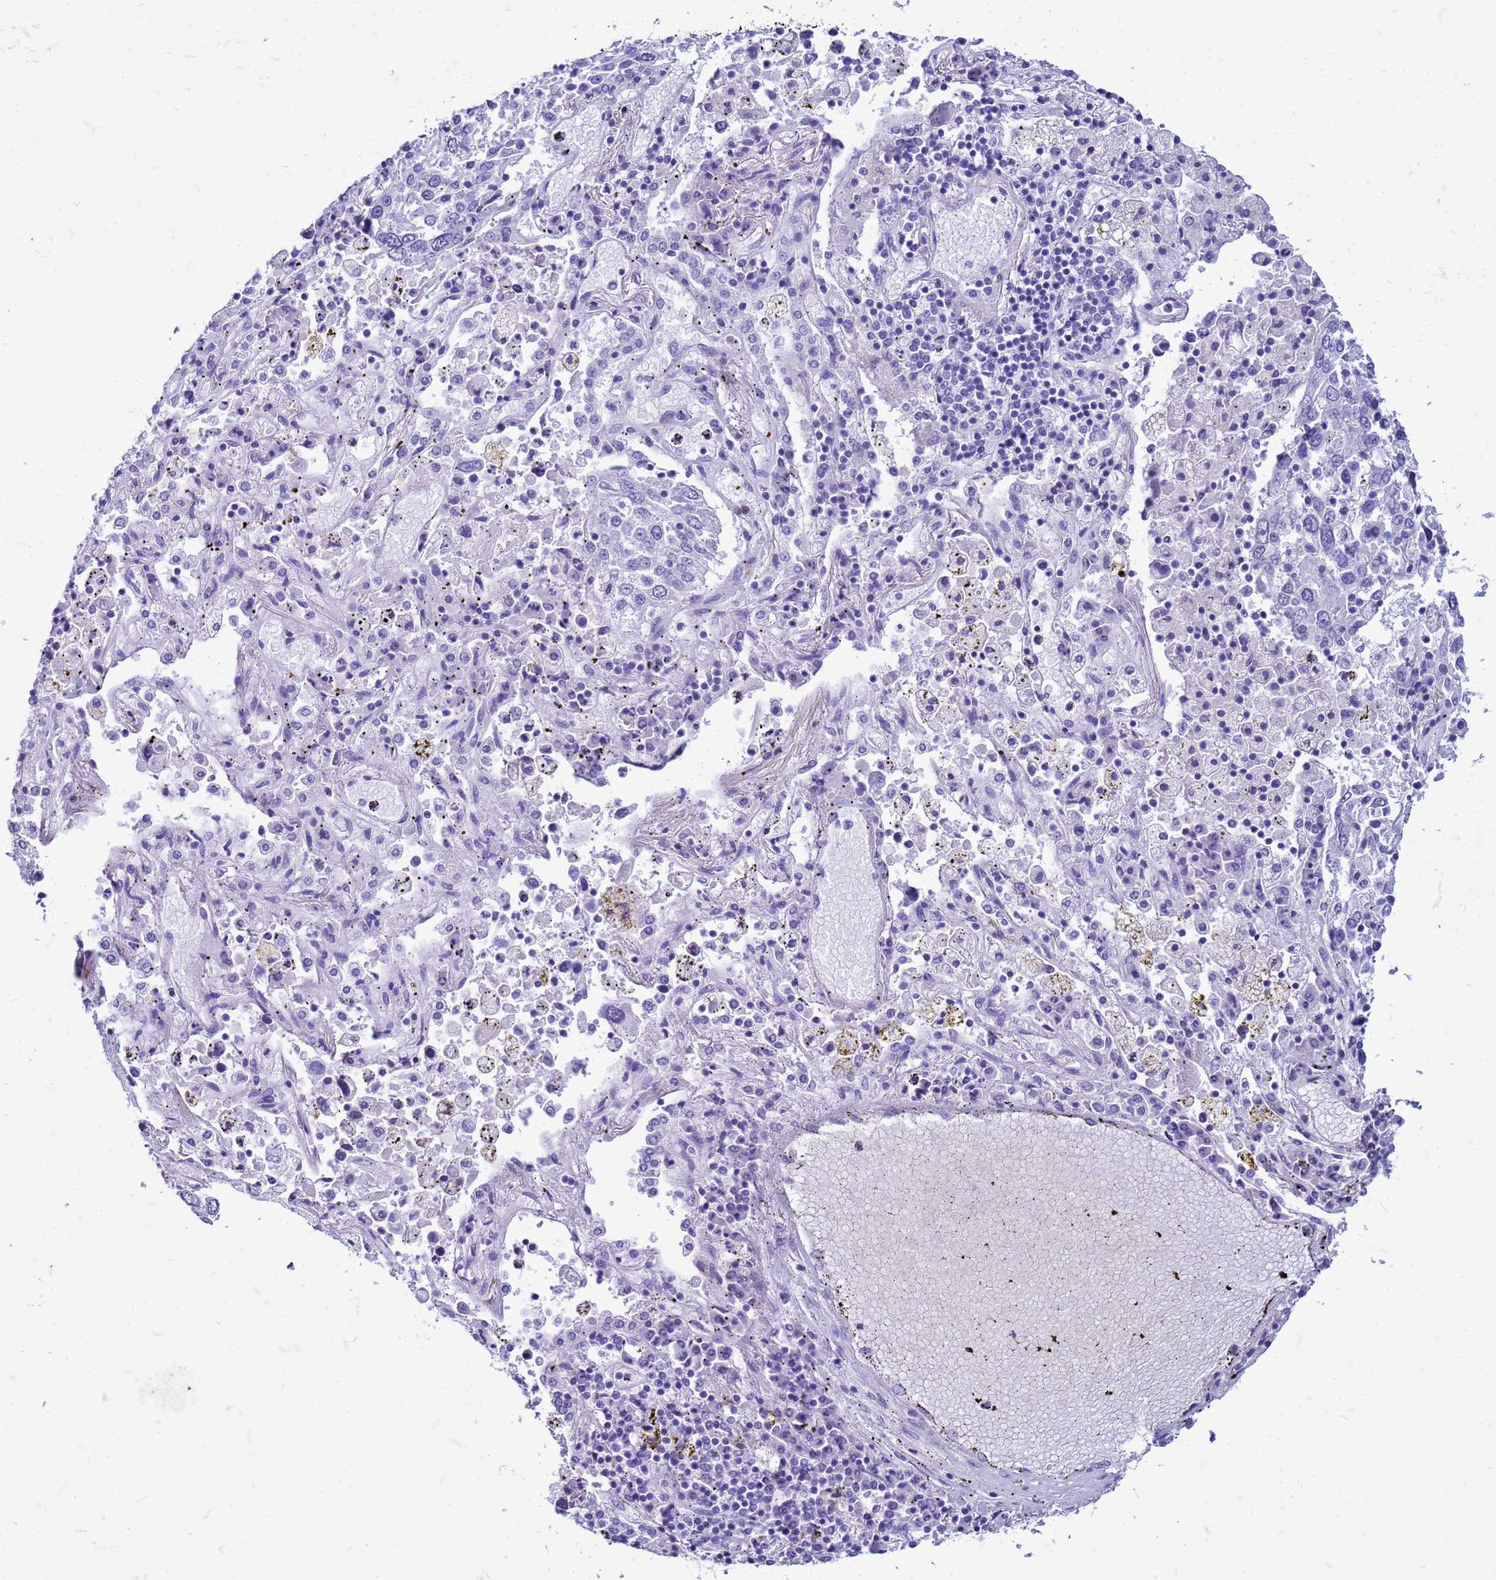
{"staining": {"intensity": "negative", "quantity": "none", "location": "none"}, "tissue": "lung cancer", "cell_type": "Tumor cells", "image_type": "cancer", "snomed": [{"axis": "morphology", "description": "Squamous cell carcinoma, NOS"}, {"axis": "topography", "description": "Lung"}], "caption": "Immunohistochemistry of lung cancer (squamous cell carcinoma) displays no expression in tumor cells.", "gene": "CFAP100", "patient": {"sex": "male", "age": 65}}